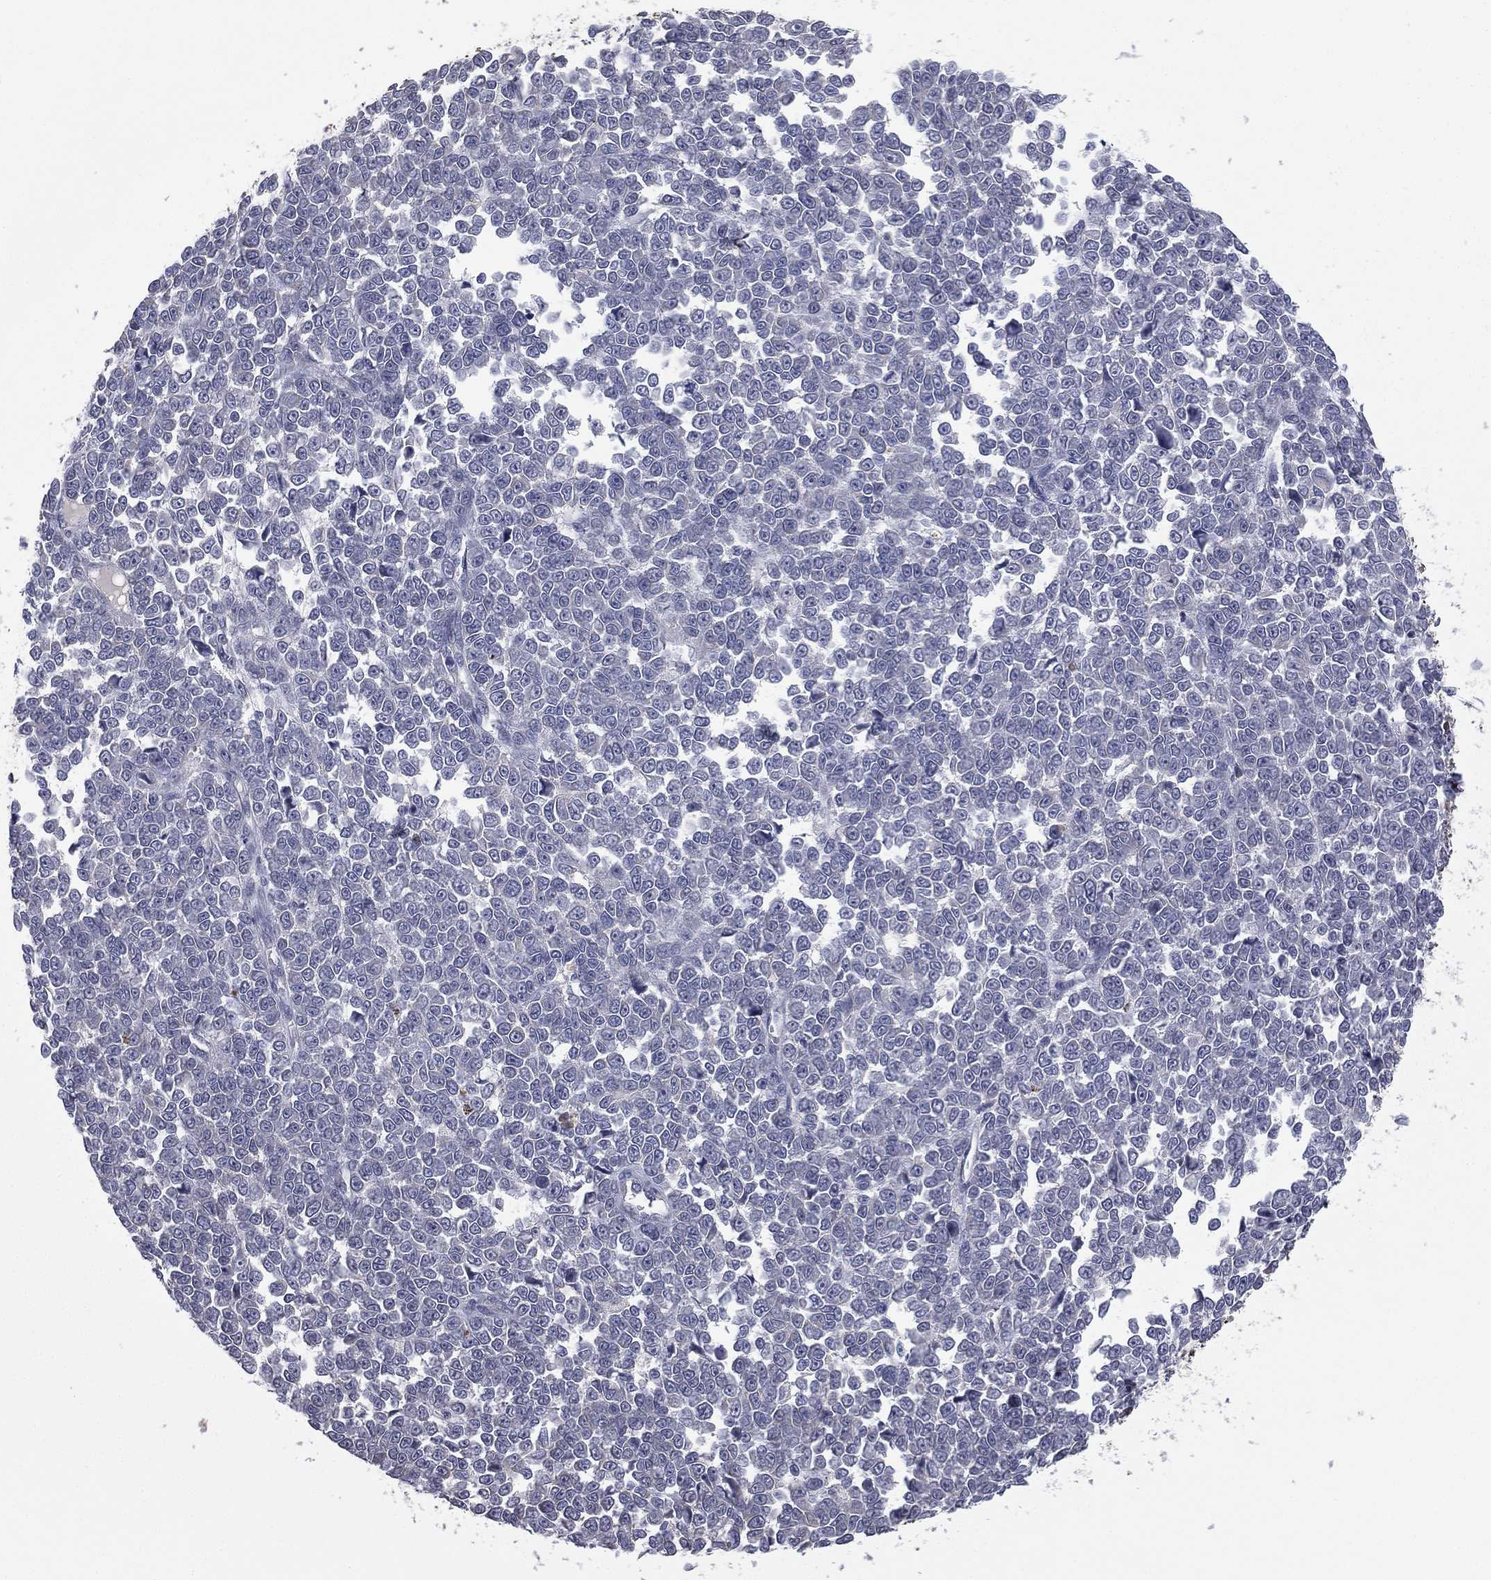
{"staining": {"intensity": "negative", "quantity": "none", "location": "none"}, "tissue": "melanoma", "cell_type": "Tumor cells", "image_type": "cancer", "snomed": [{"axis": "morphology", "description": "Malignant melanoma, NOS"}, {"axis": "topography", "description": "Skin"}], "caption": "Immunohistochemistry (IHC) micrograph of neoplastic tissue: human melanoma stained with DAB shows no significant protein staining in tumor cells.", "gene": "SCUBE1", "patient": {"sex": "female", "age": 95}}